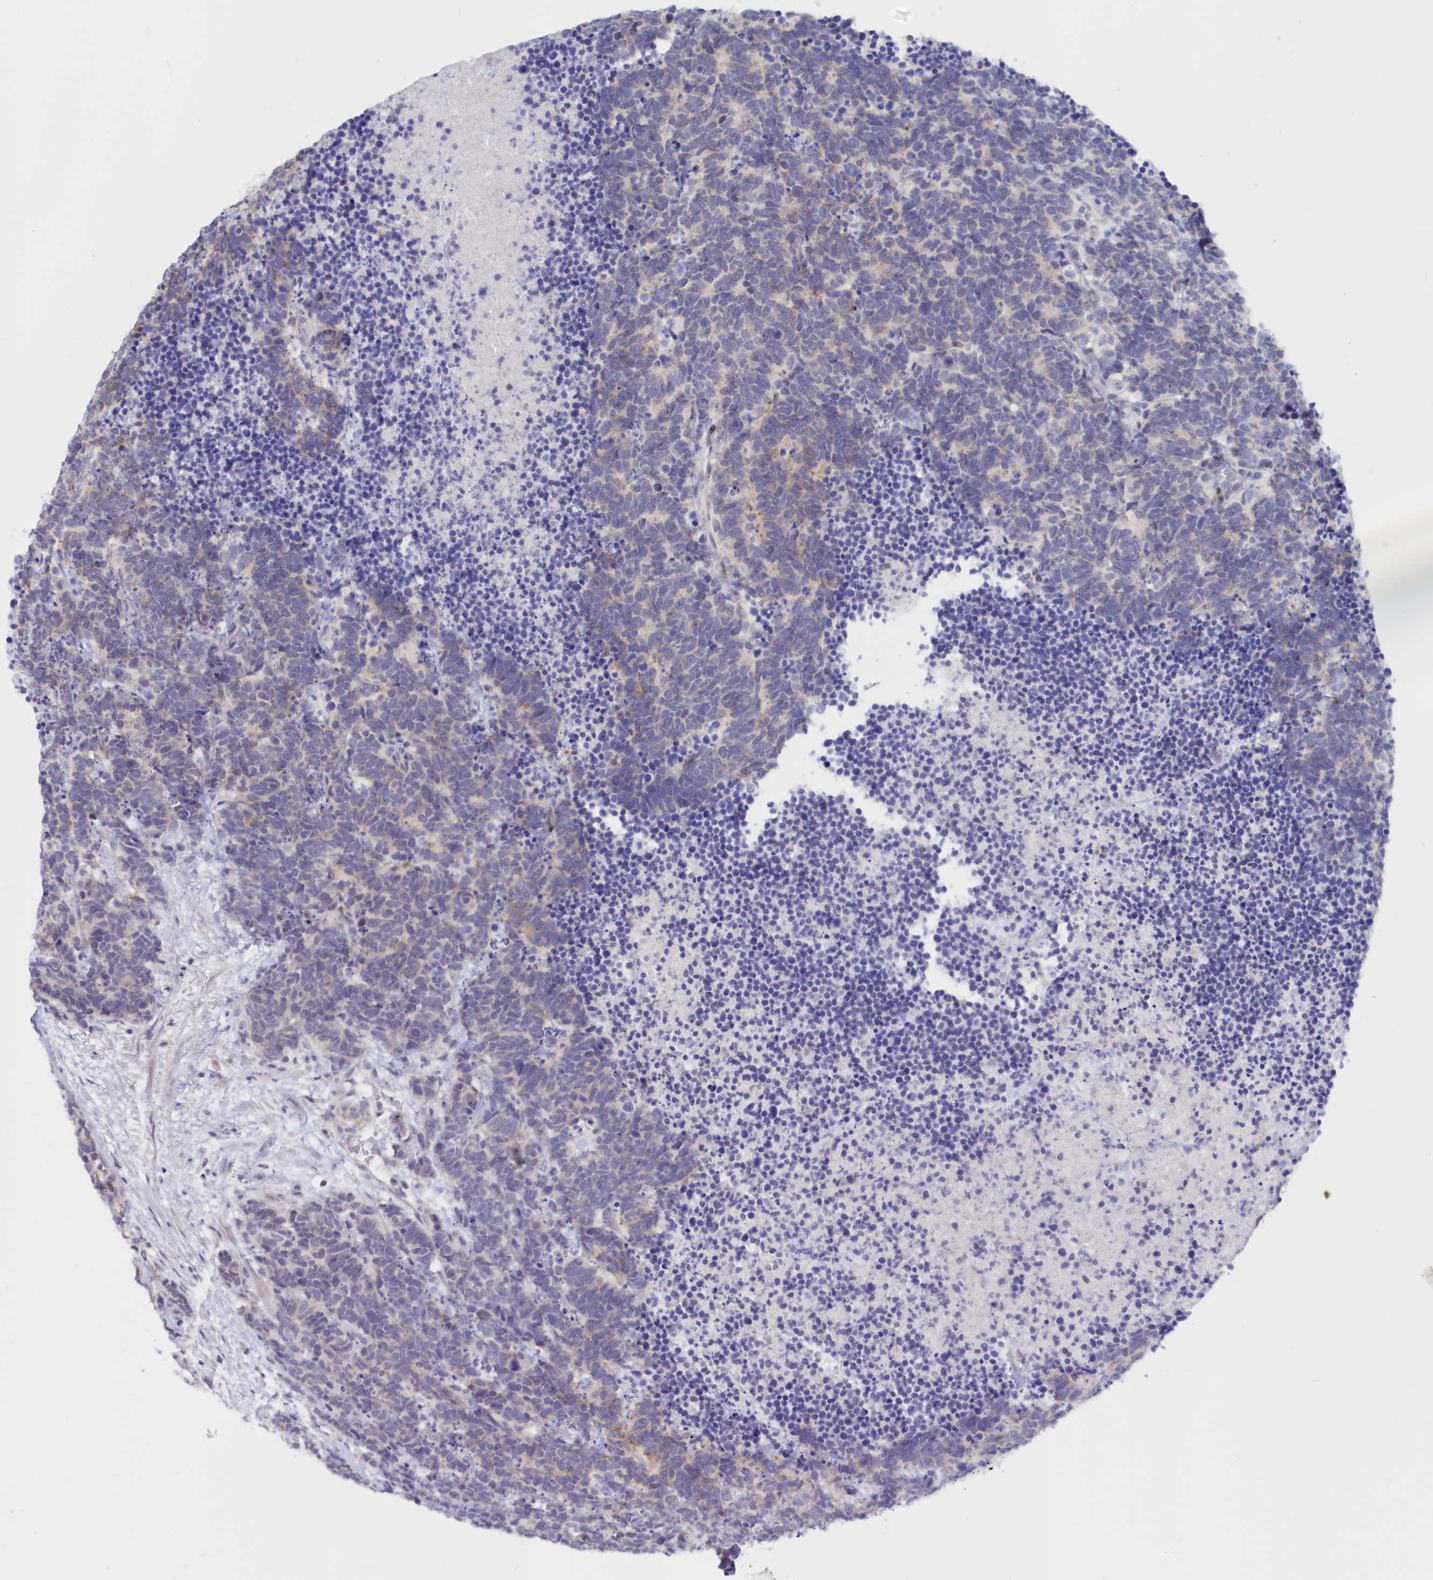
{"staining": {"intensity": "weak", "quantity": "<25%", "location": "cytoplasmic/membranous"}, "tissue": "carcinoid", "cell_type": "Tumor cells", "image_type": "cancer", "snomed": [{"axis": "morphology", "description": "Carcinoma, NOS"}, {"axis": "morphology", "description": "Carcinoid, malignant, NOS"}, {"axis": "topography", "description": "Urinary bladder"}], "caption": "Carcinoid stained for a protein using immunohistochemistry displays no expression tumor cells.", "gene": "SNED1", "patient": {"sex": "male", "age": 57}}